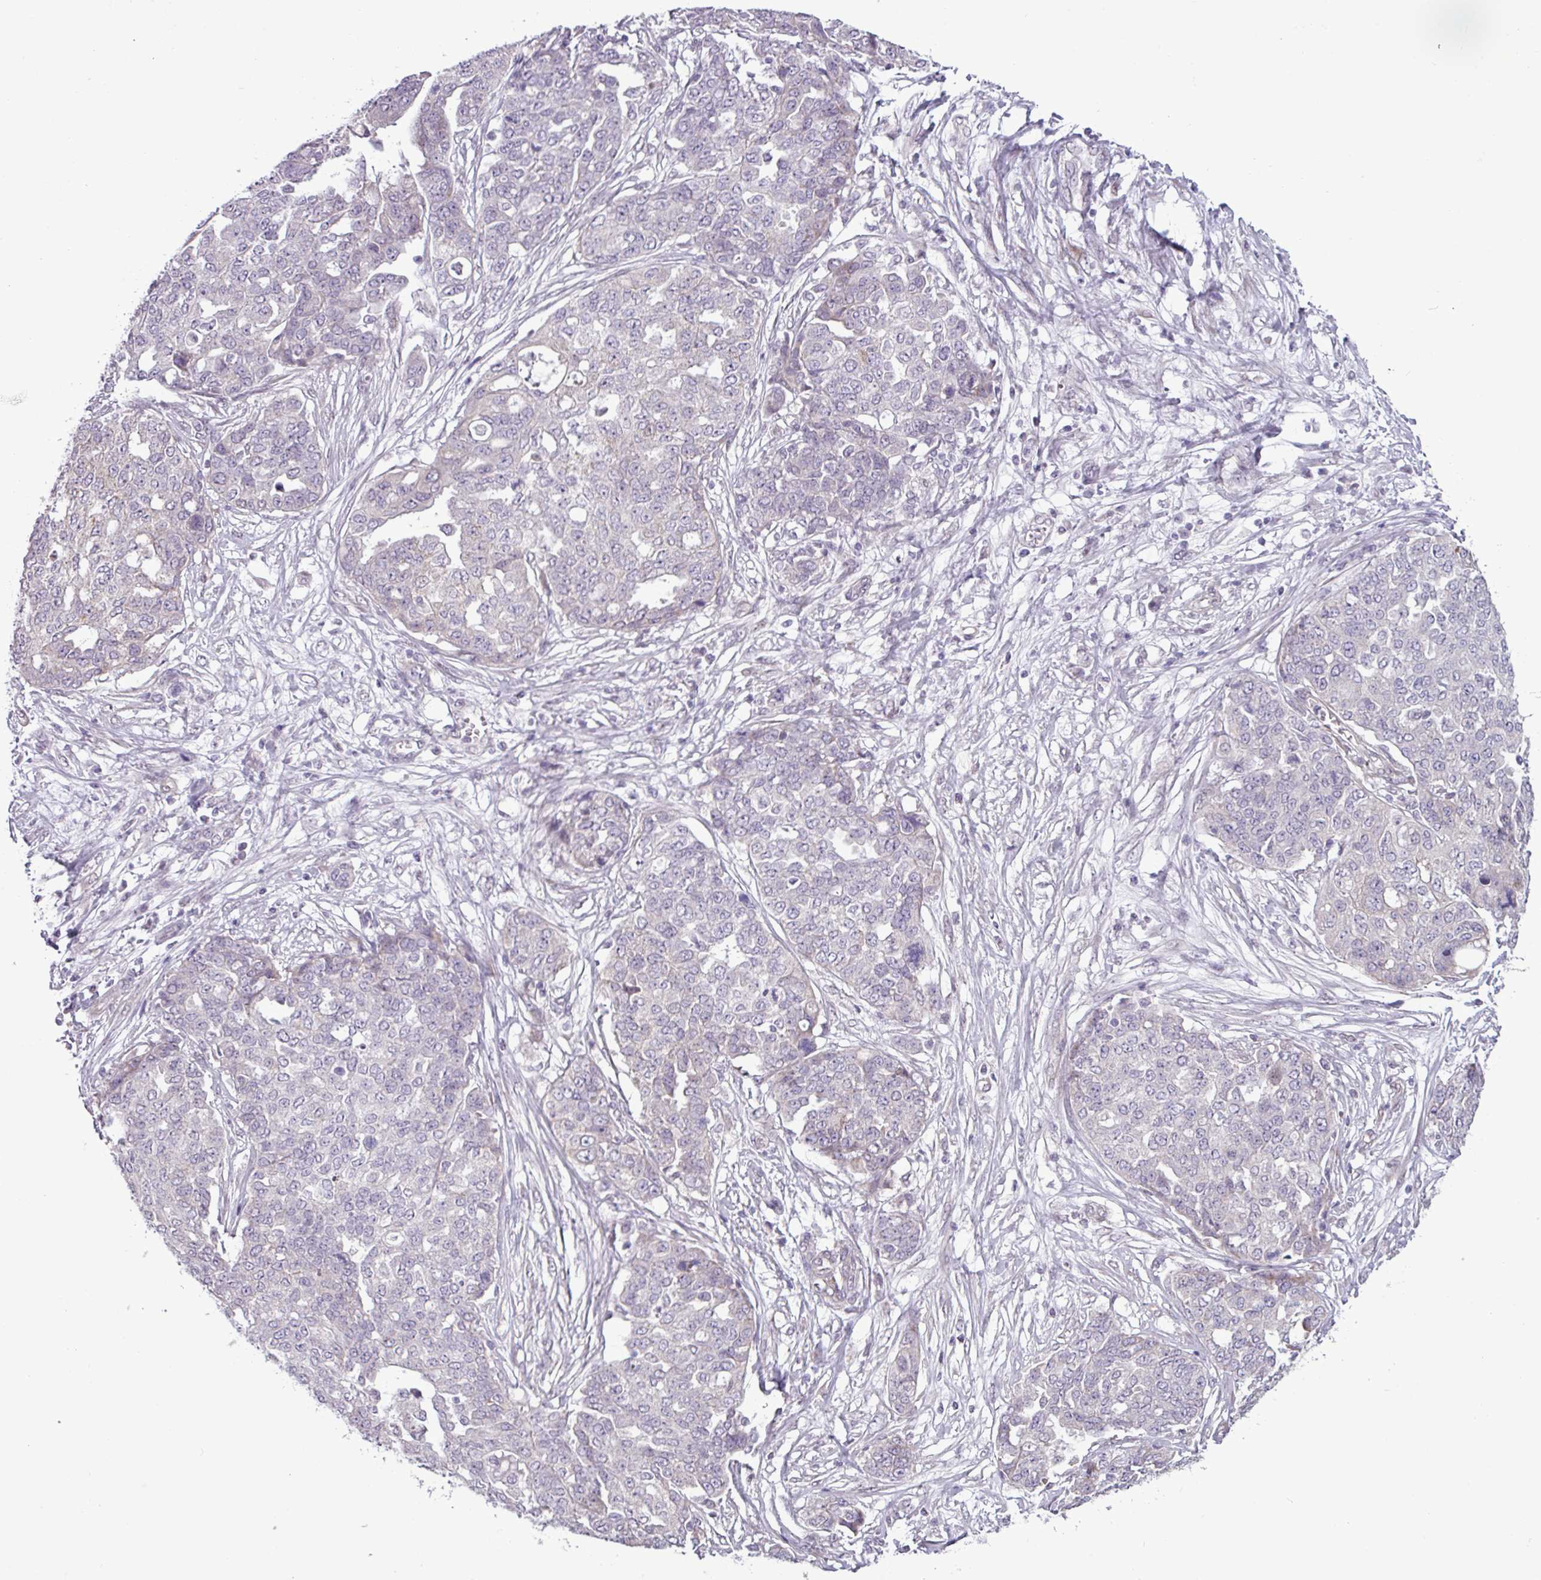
{"staining": {"intensity": "negative", "quantity": "none", "location": "none"}, "tissue": "ovarian cancer", "cell_type": "Tumor cells", "image_type": "cancer", "snomed": [{"axis": "morphology", "description": "Cystadenocarcinoma, serous, NOS"}, {"axis": "topography", "description": "Soft tissue"}, {"axis": "topography", "description": "Ovary"}], "caption": "Immunohistochemistry (IHC) of ovarian serous cystadenocarcinoma reveals no positivity in tumor cells.", "gene": "GPT2", "patient": {"sex": "female", "age": 57}}